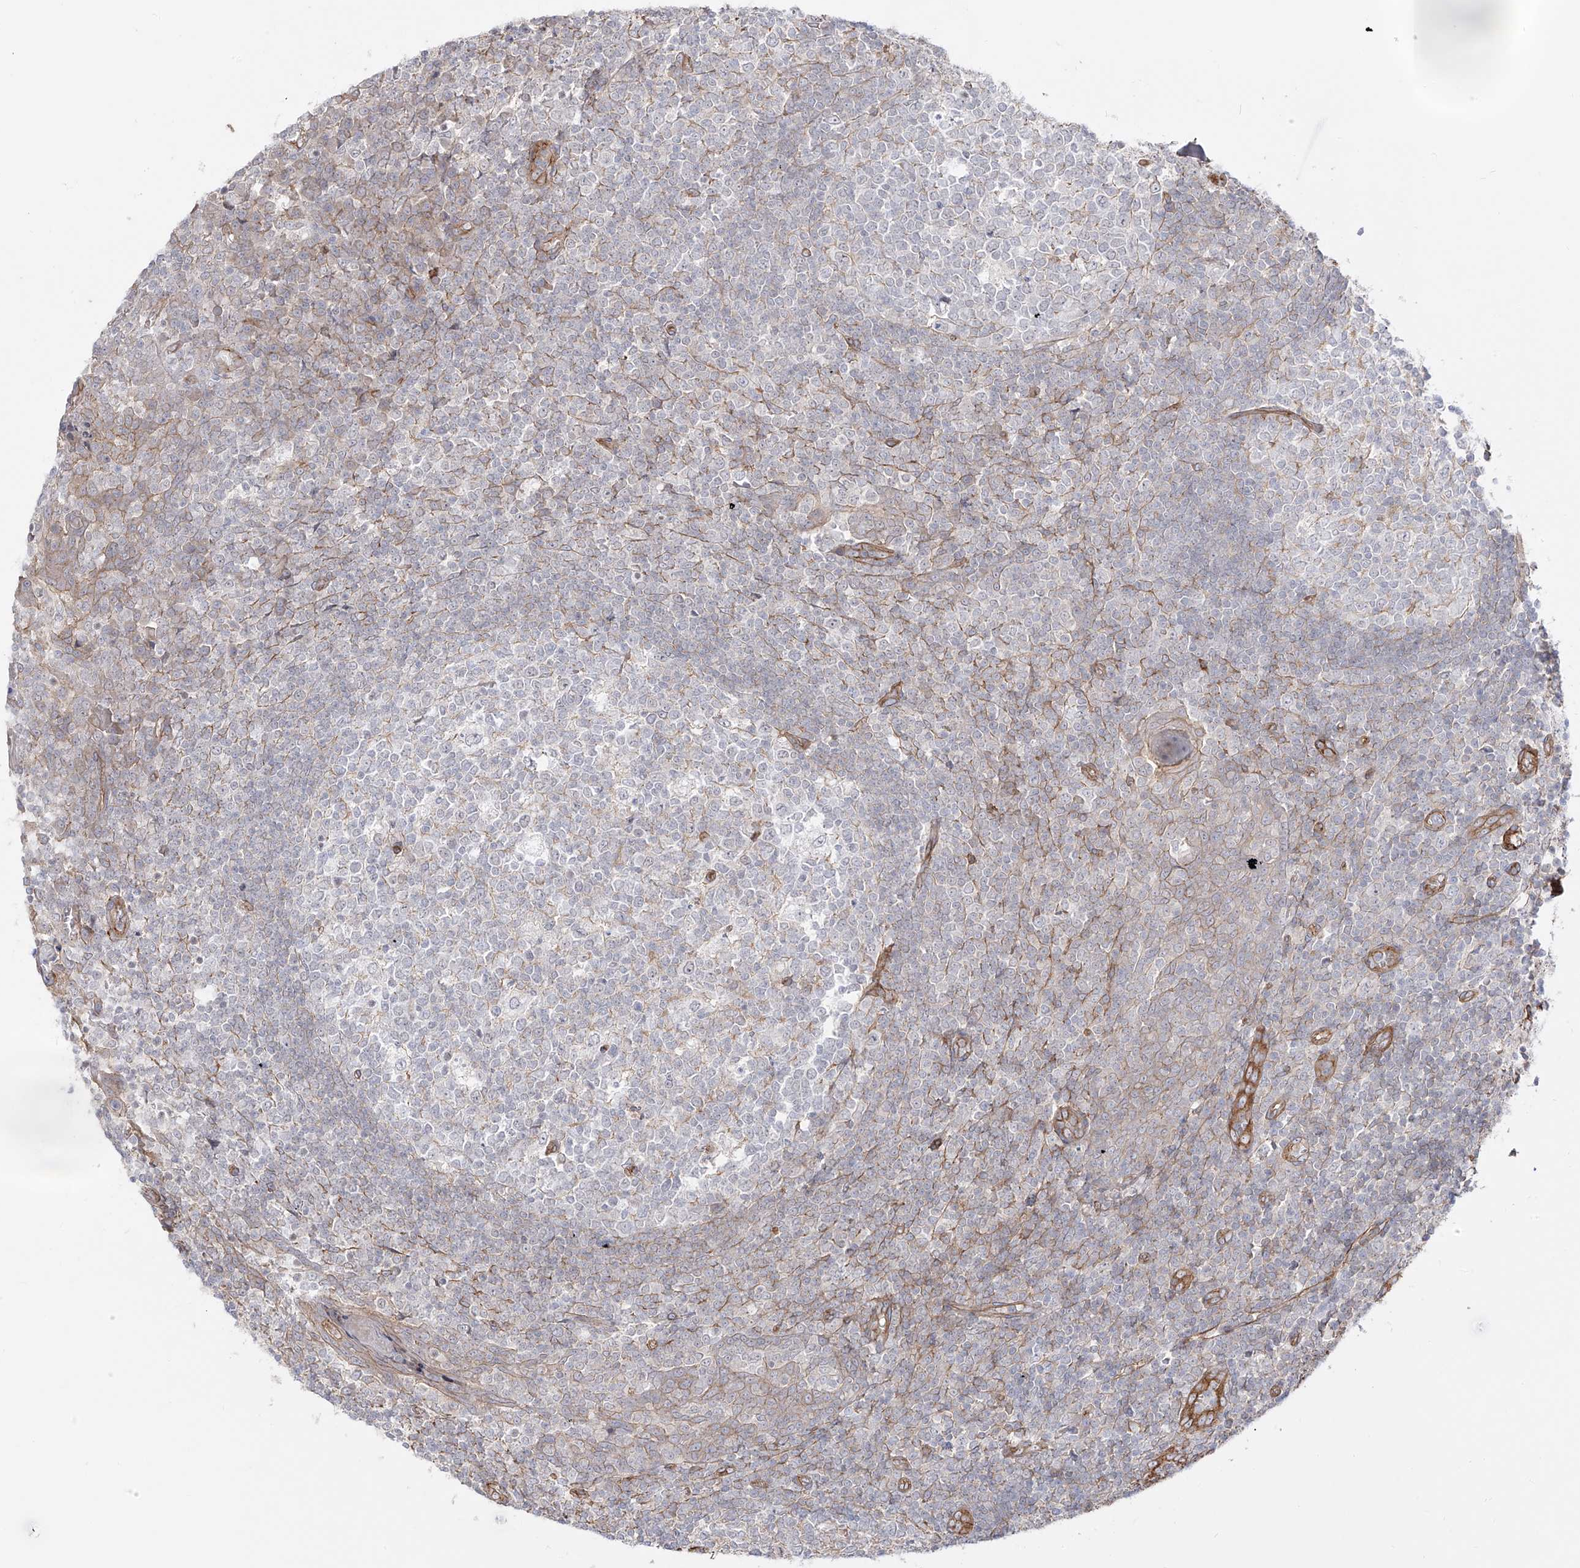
{"staining": {"intensity": "negative", "quantity": "none", "location": "none"}, "tissue": "tonsil", "cell_type": "Germinal center cells", "image_type": "normal", "snomed": [{"axis": "morphology", "description": "Normal tissue, NOS"}, {"axis": "topography", "description": "Tonsil"}], "caption": "Immunohistochemistry (IHC) of unremarkable human tonsil displays no staining in germinal center cells.", "gene": "ZNF180", "patient": {"sex": "female", "age": 19}}